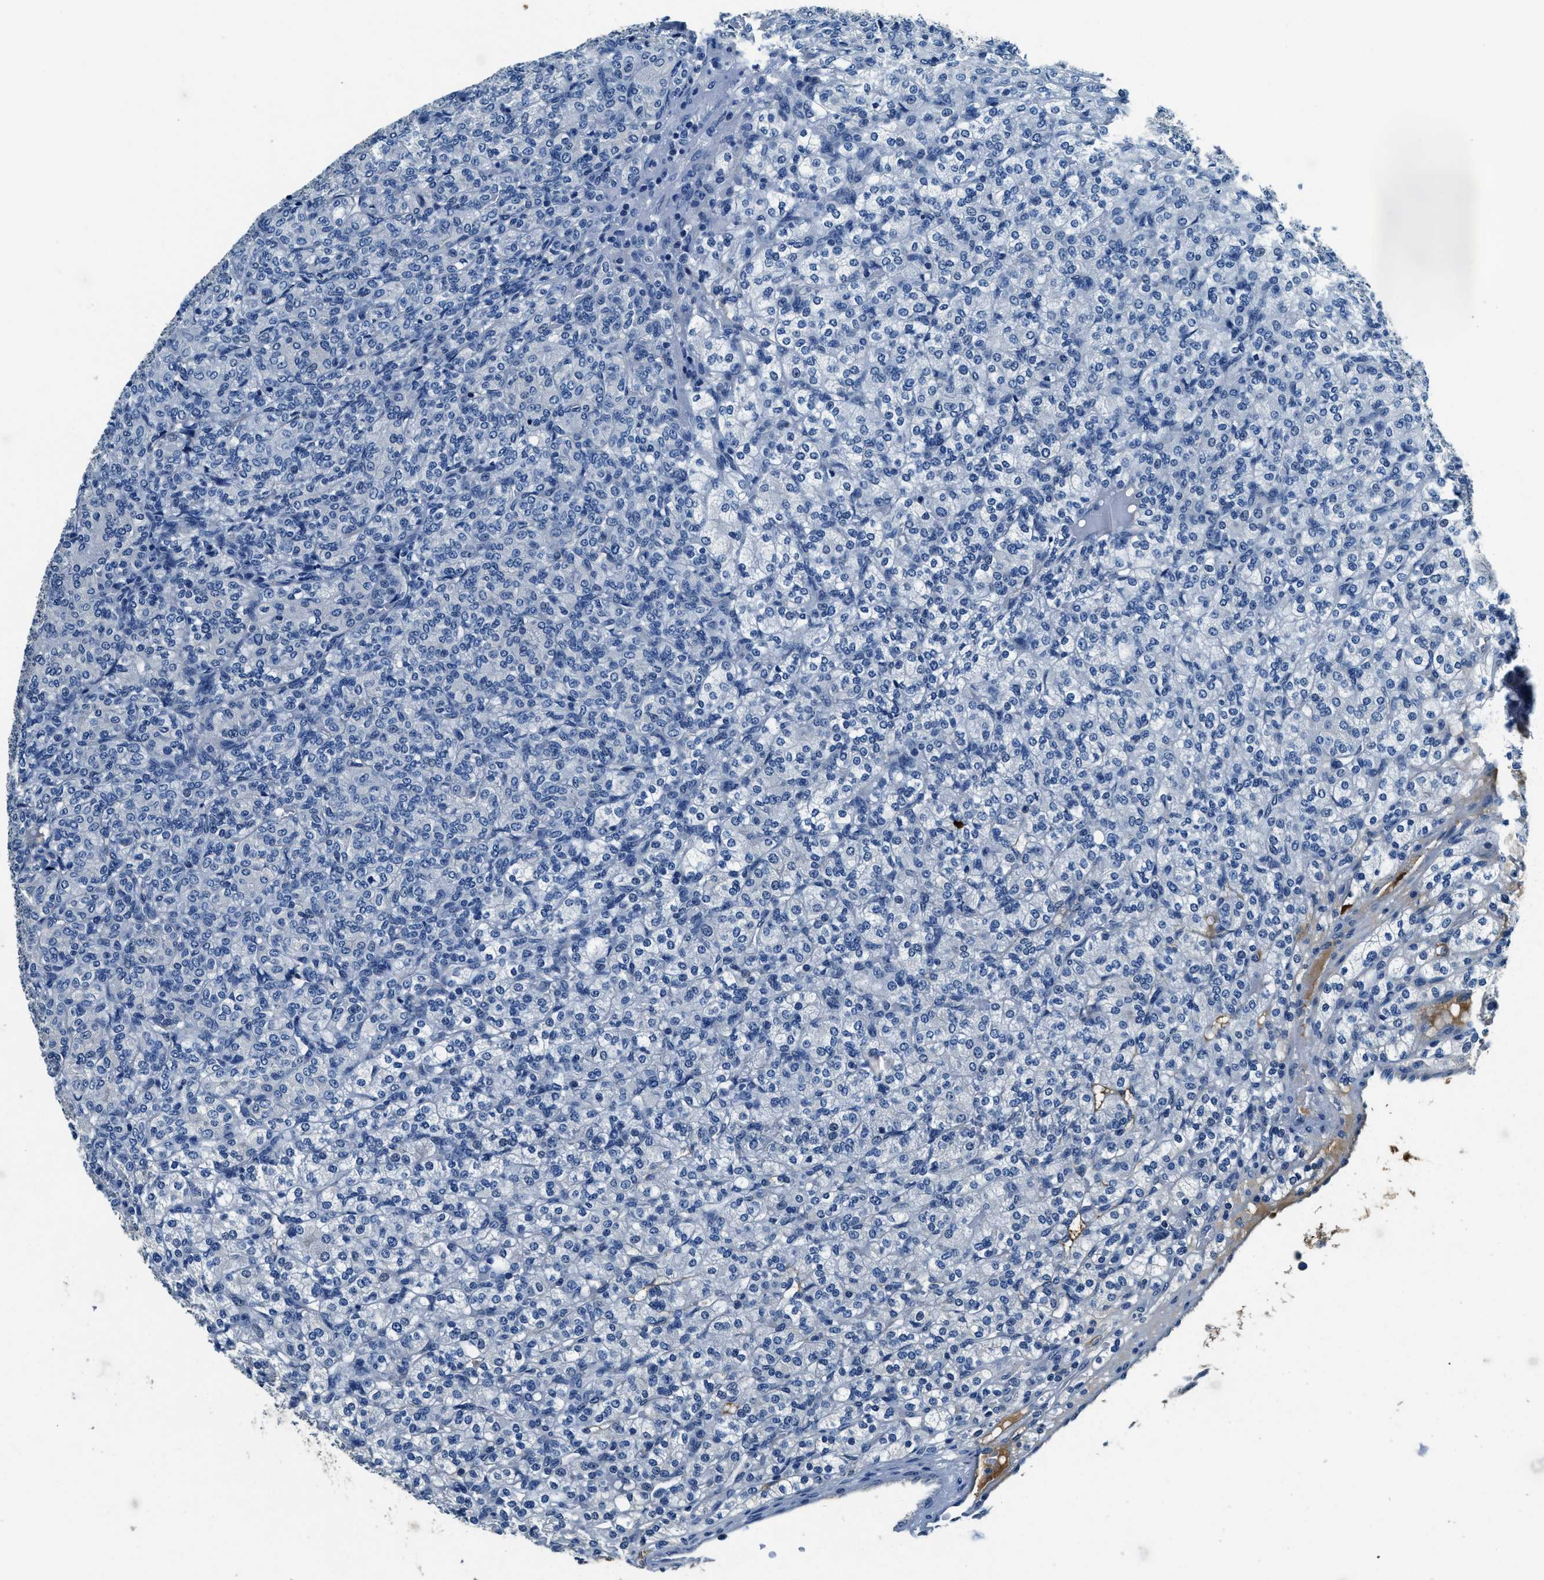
{"staining": {"intensity": "negative", "quantity": "none", "location": "none"}, "tissue": "renal cancer", "cell_type": "Tumor cells", "image_type": "cancer", "snomed": [{"axis": "morphology", "description": "Adenocarcinoma, NOS"}, {"axis": "topography", "description": "Kidney"}], "caption": "The immunohistochemistry histopathology image has no significant expression in tumor cells of adenocarcinoma (renal) tissue.", "gene": "TMEM186", "patient": {"sex": "male", "age": 77}}